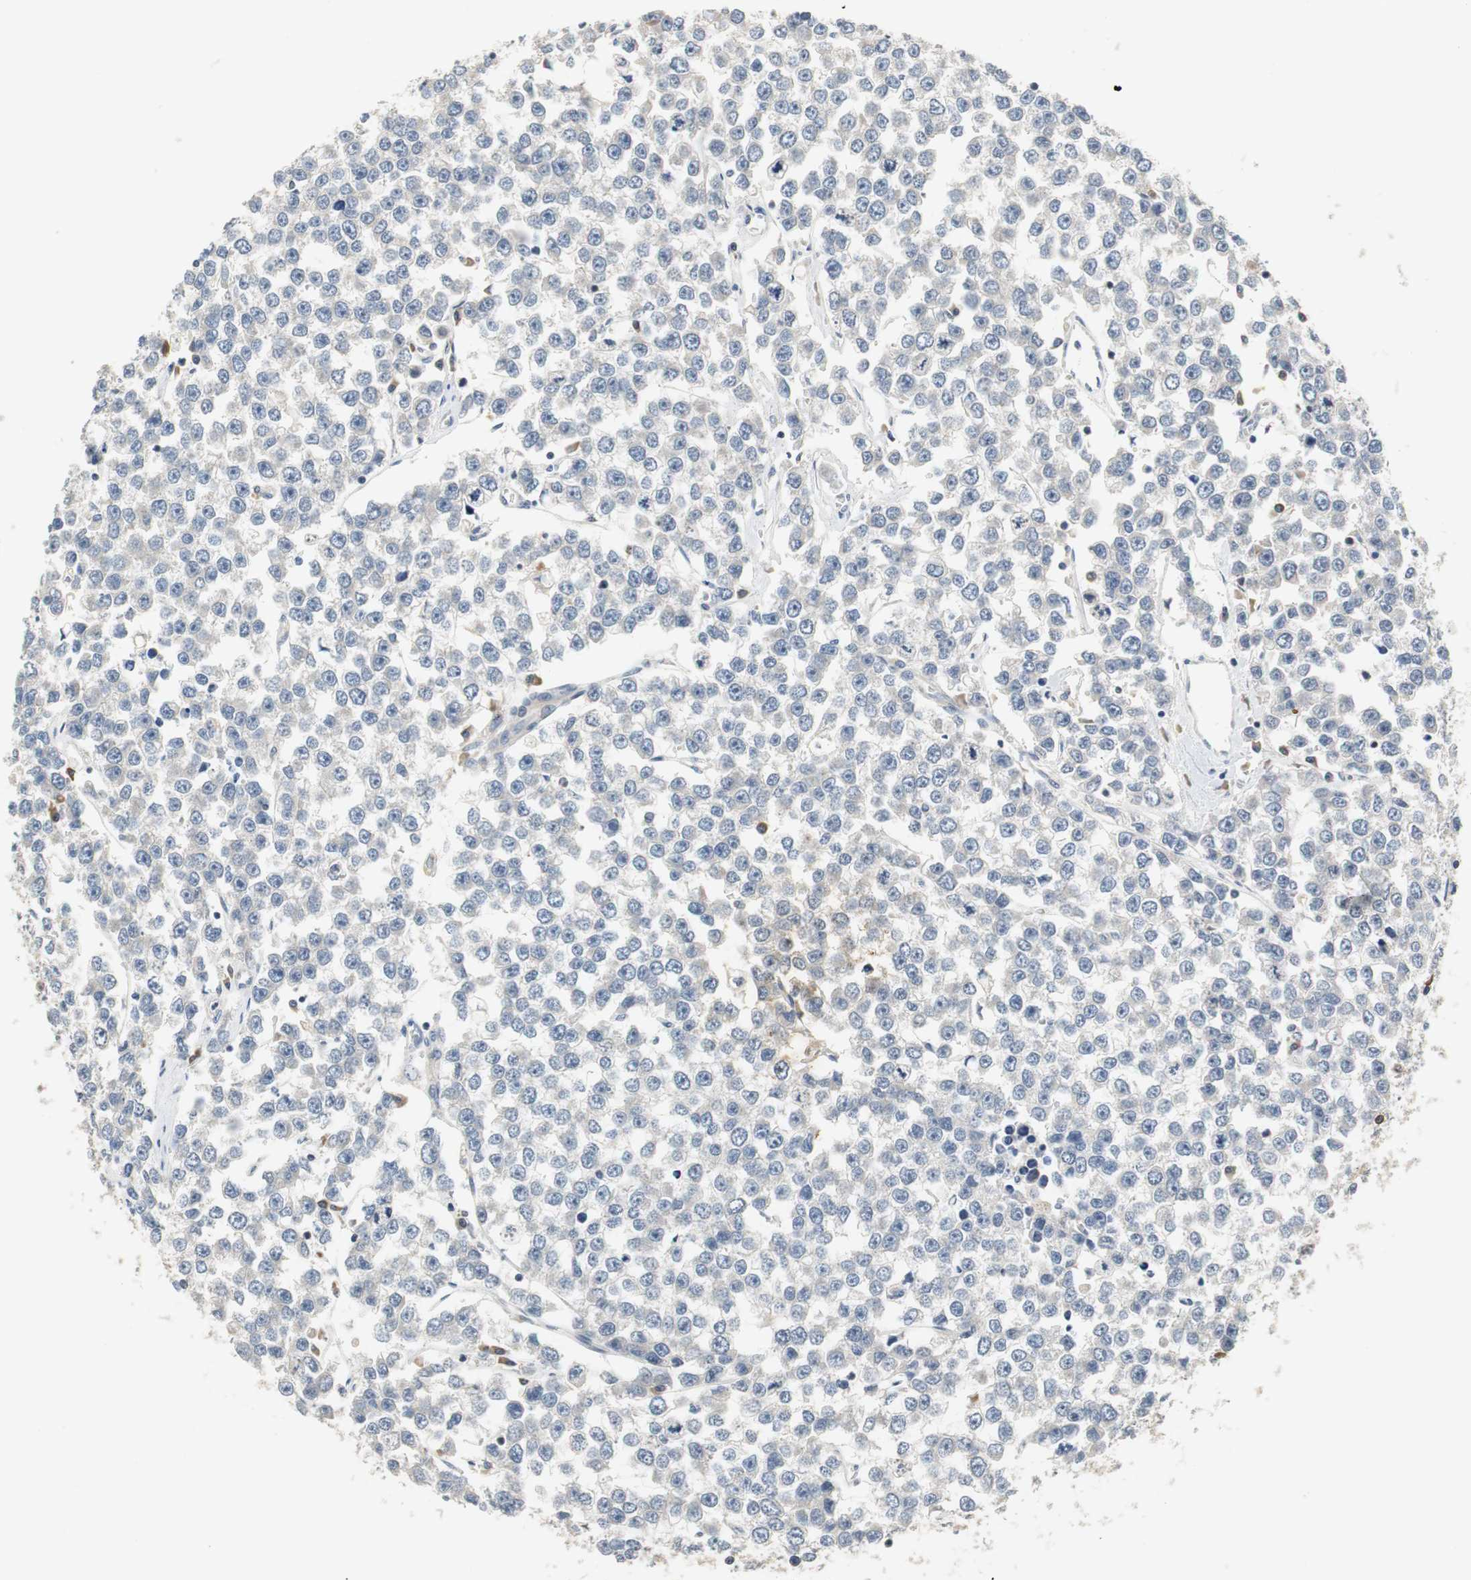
{"staining": {"intensity": "negative", "quantity": "none", "location": "none"}, "tissue": "testis cancer", "cell_type": "Tumor cells", "image_type": "cancer", "snomed": [{"axis": "morphology", "description": "Seminoma, NOS"}, {"axis": "morphology", "description": "Carcinoma, Embryonal, NOS"}, {"axis": "topography", "description": "Testis"}], "caption": "IHC of testis cancer demonstrates no expression in tumor cells.", "gene": "GLCCI1", "patient": {"sex": "male", "age": 52}}